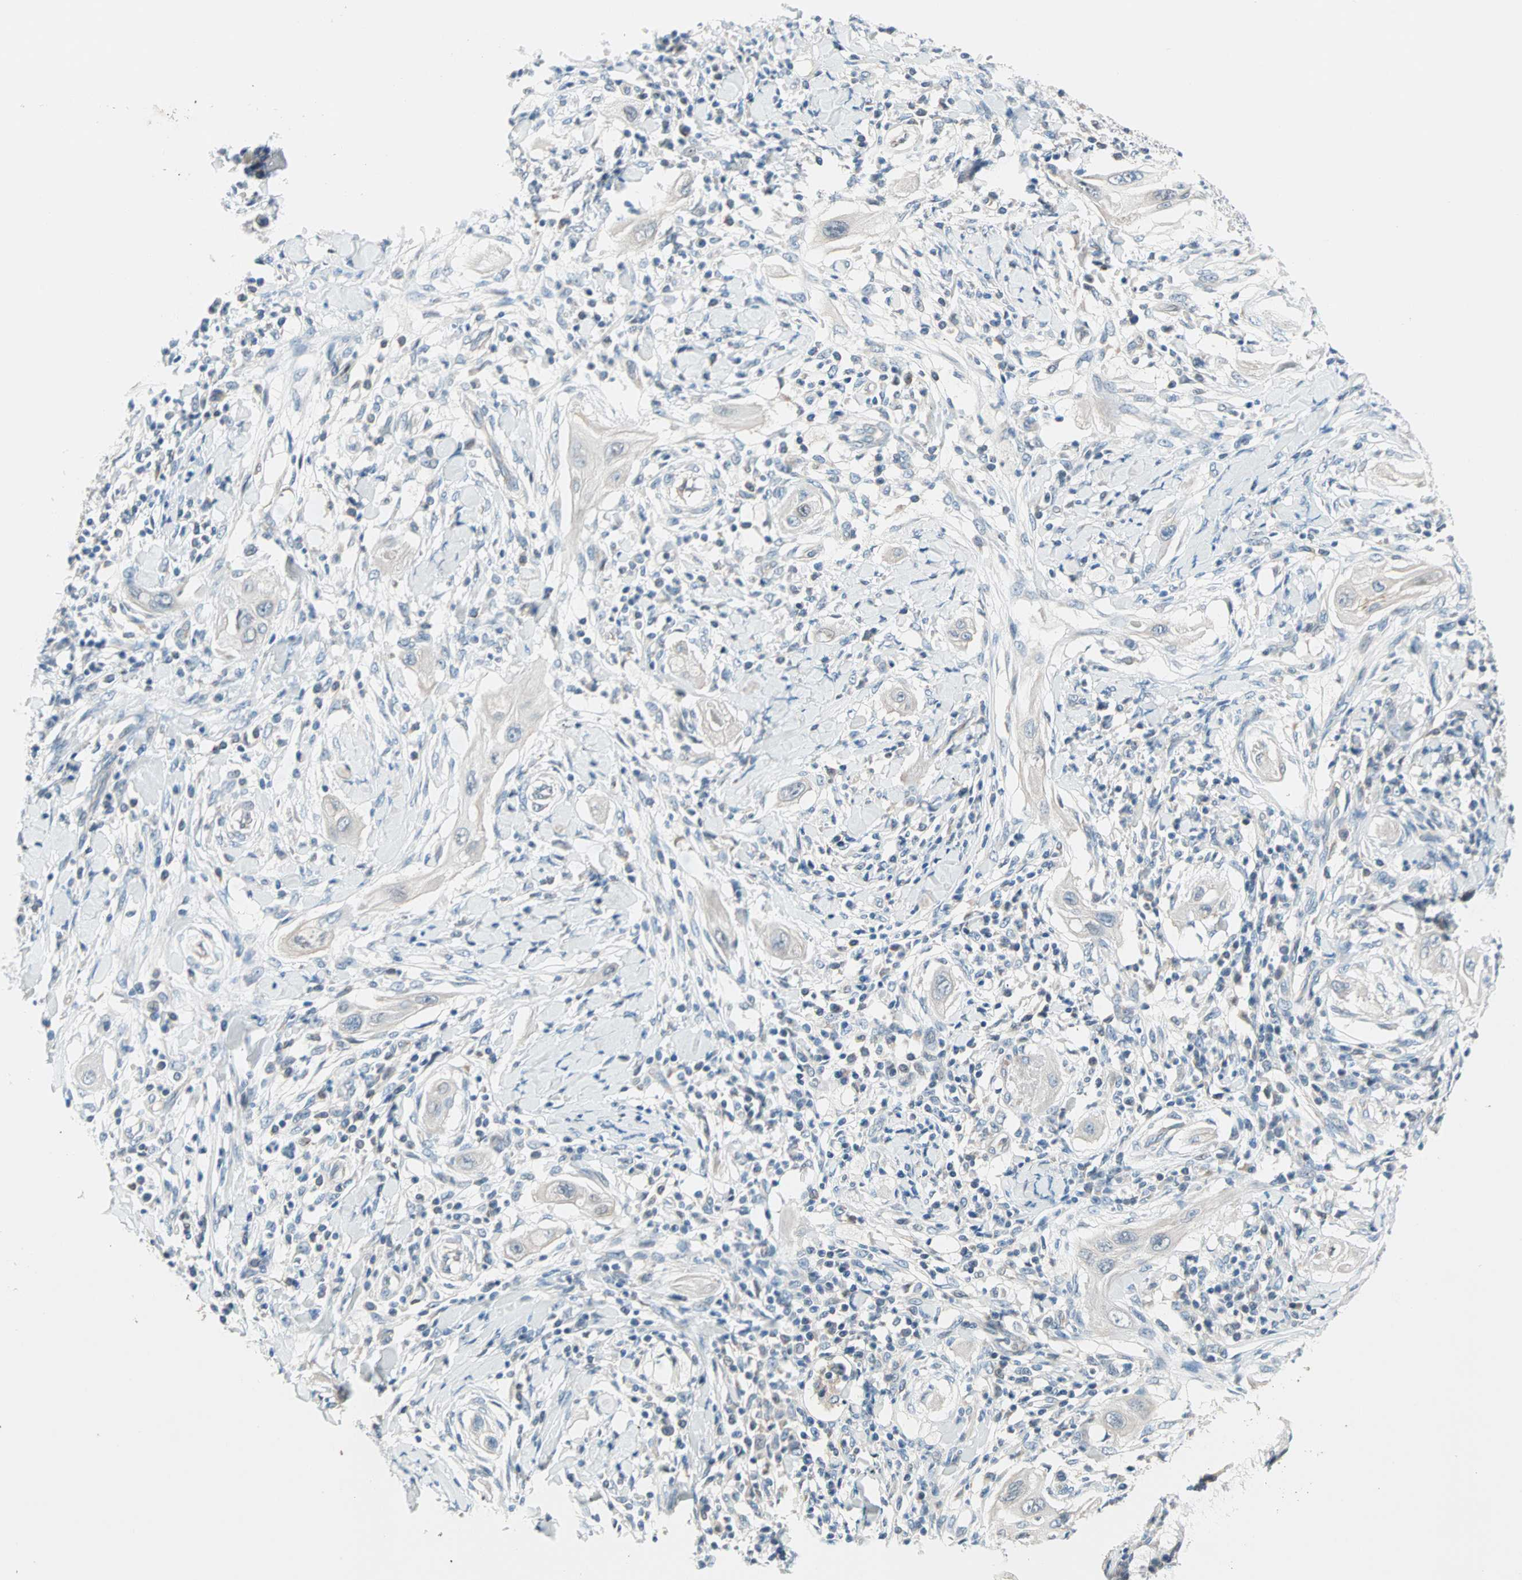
{"staining": {"intensity": "negative", "quantity": "none", "location": "none"}, "tissue": "lung cancer", "cell_type": "Tumor cells", "image_type": "cancer", "snomed": [{"axis": "morphology", "description": "Squamous cell carcinoma, NOS"}, {"axis": "topography", "description": "Lung"}], "caption": "Tumor cells show no significant protein positivity in lung cancer.", "gene": "TMEM163", "patient": {"sex": "female", "age": 47}}